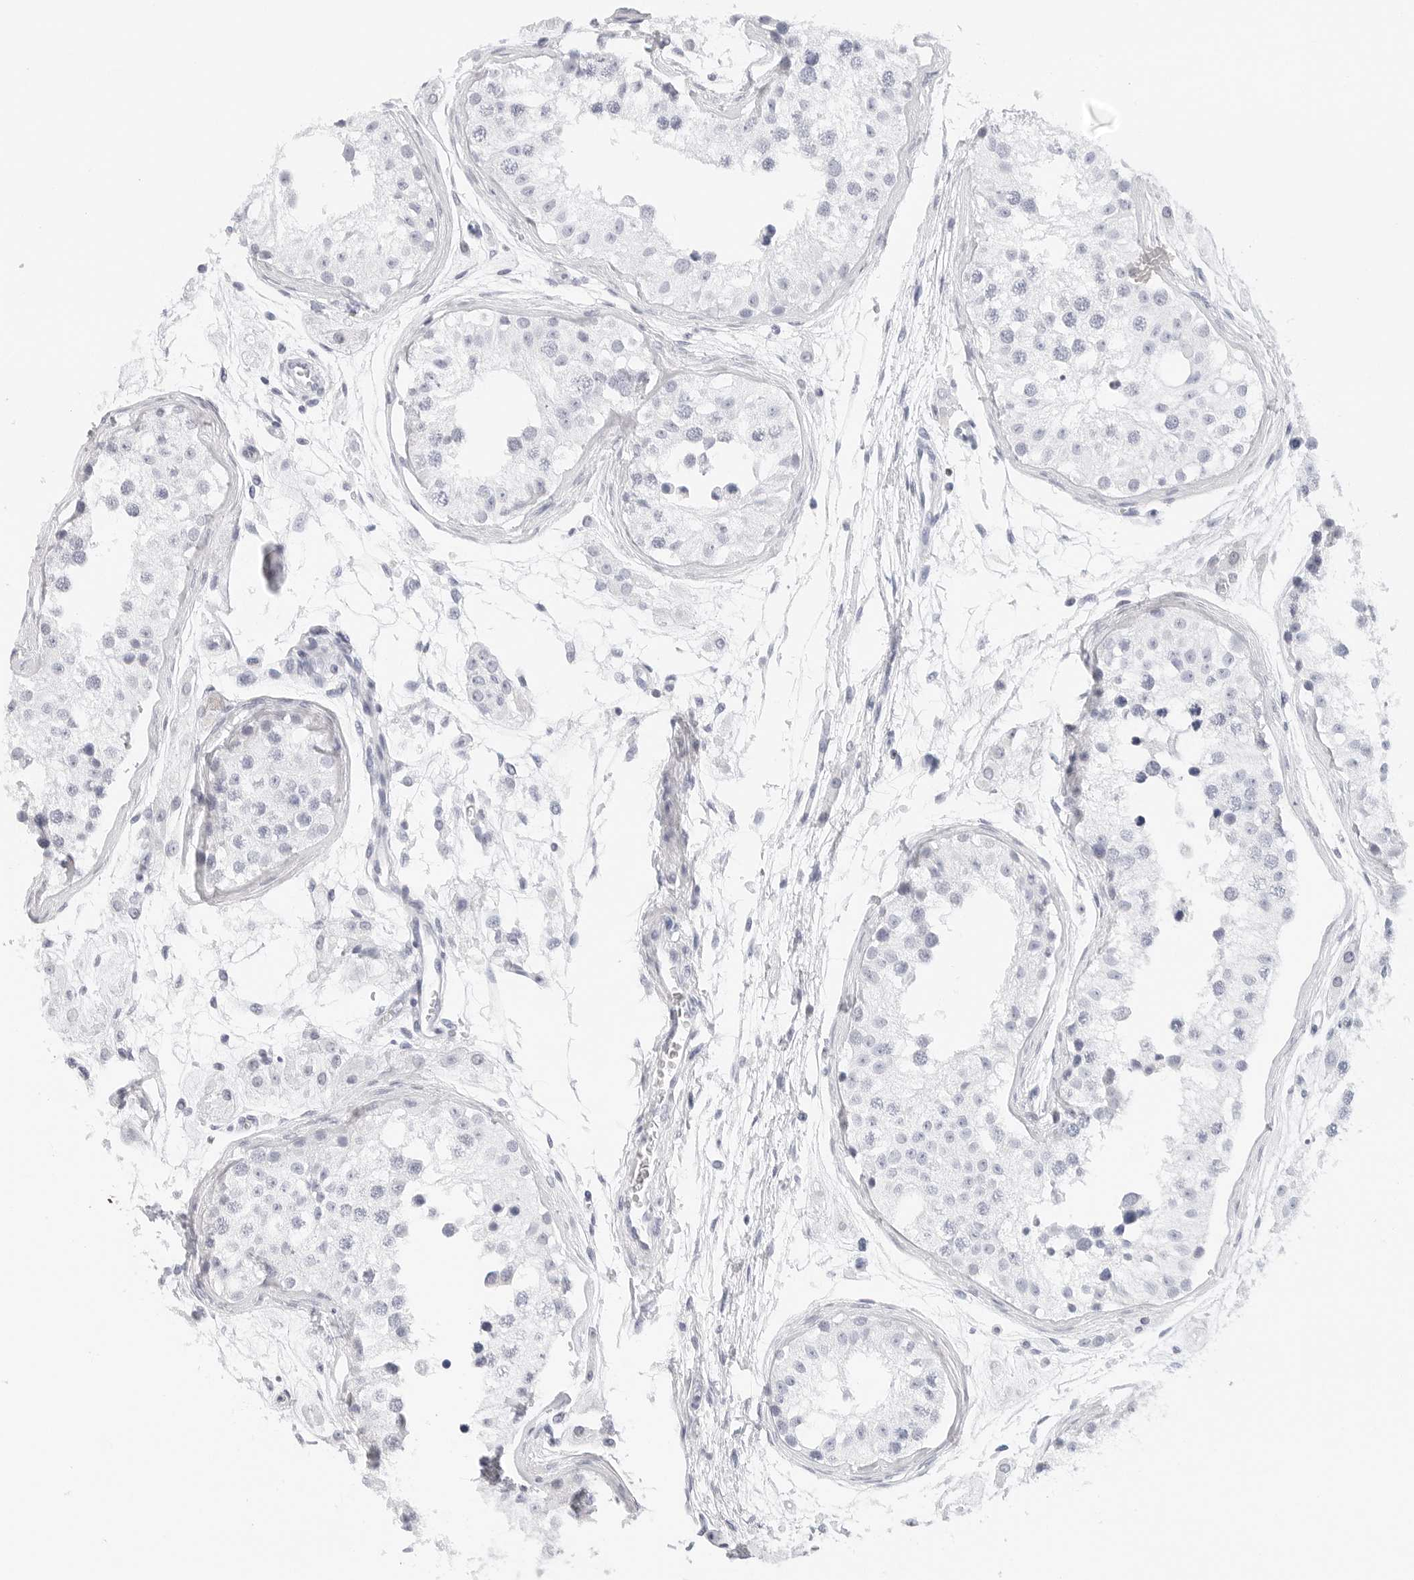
{"staining": {"intensity": "negative", "quantity": "none", "location": "none"}, "tissue": "testis", "cell_type": "Cells in seminiferous ducts", "image_type": "normal", "snomed": [{"axis": "morphology", "description": "Normal tissue, NOS"}, {"axis": "morphology", "description": "Adenocarcinoma, metastatic, NOS"}, {"axis": "topography", "description": "Testis"}], "caption": "Histopathology image shows no significant protein positivity in cells in seminiferous ducts of unremarkable testis. (Stains: DAB (3,3'-diaminobenzidine) IHC with hematoxylin counter stain, Microscopy: brightfield microscopy at high magnification).", "gene": "SLC9A3R1", "patient": {"sex": "male", "age": 26}}